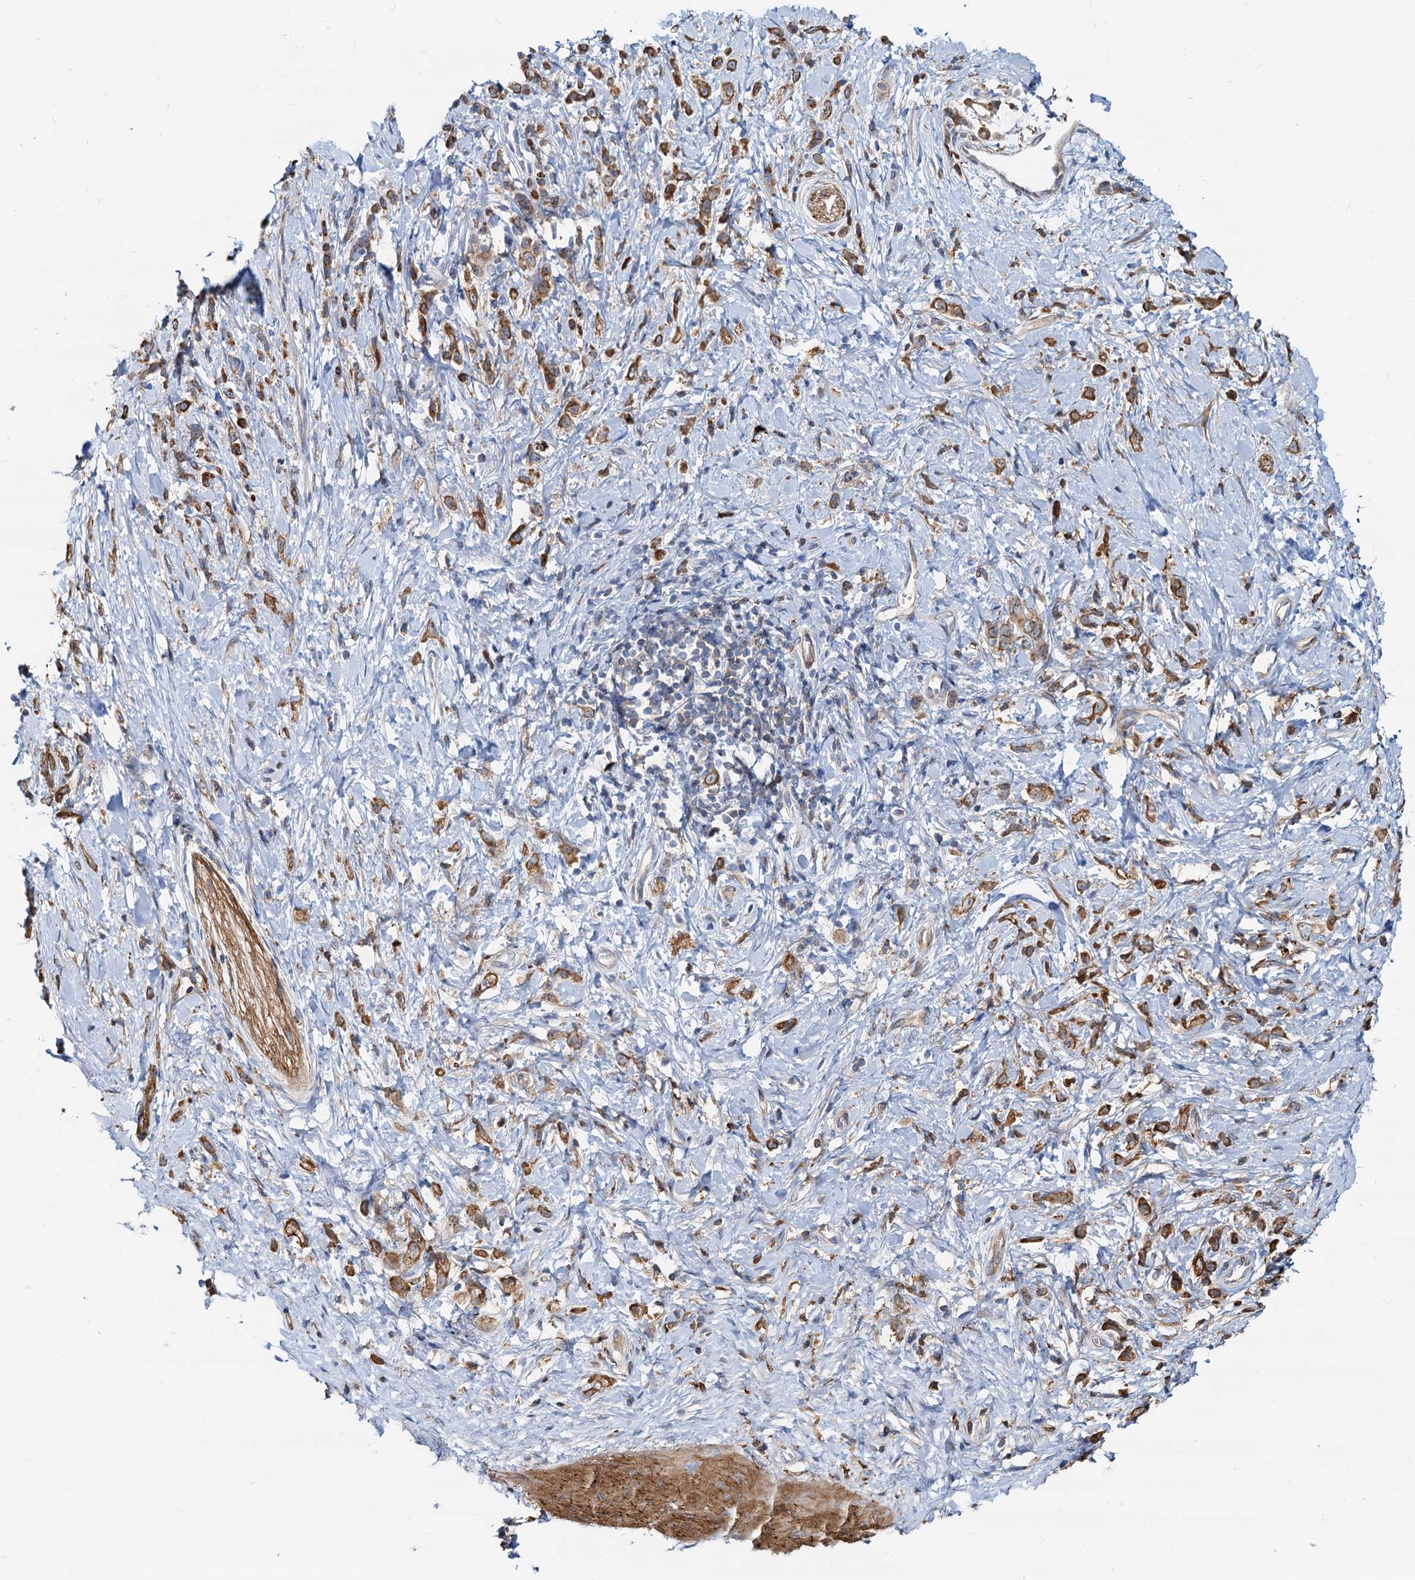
{"staining": {"intensity": "moderate", "quantity": ">75%", "location": "cytoplasmic/membranous"}, "tissue": "stomach cancer", "cell_type": "Tumor cells", "image_type": "cancer", "snomed": [{"axis": "morphology", "description": "Adenocarcinoma, NOS"}, {"axis": "topography", "description": "Stomach"}], "caption": "Immunohistochemical staining of stomach cancer (adenocarcinoma) exhibits medium levels of moderate cytoplasmic/membranous protein expression in approximately >75% of tumor cells.", "gene": "LNX2", "patient": {"sex": "female", "age": 60}}